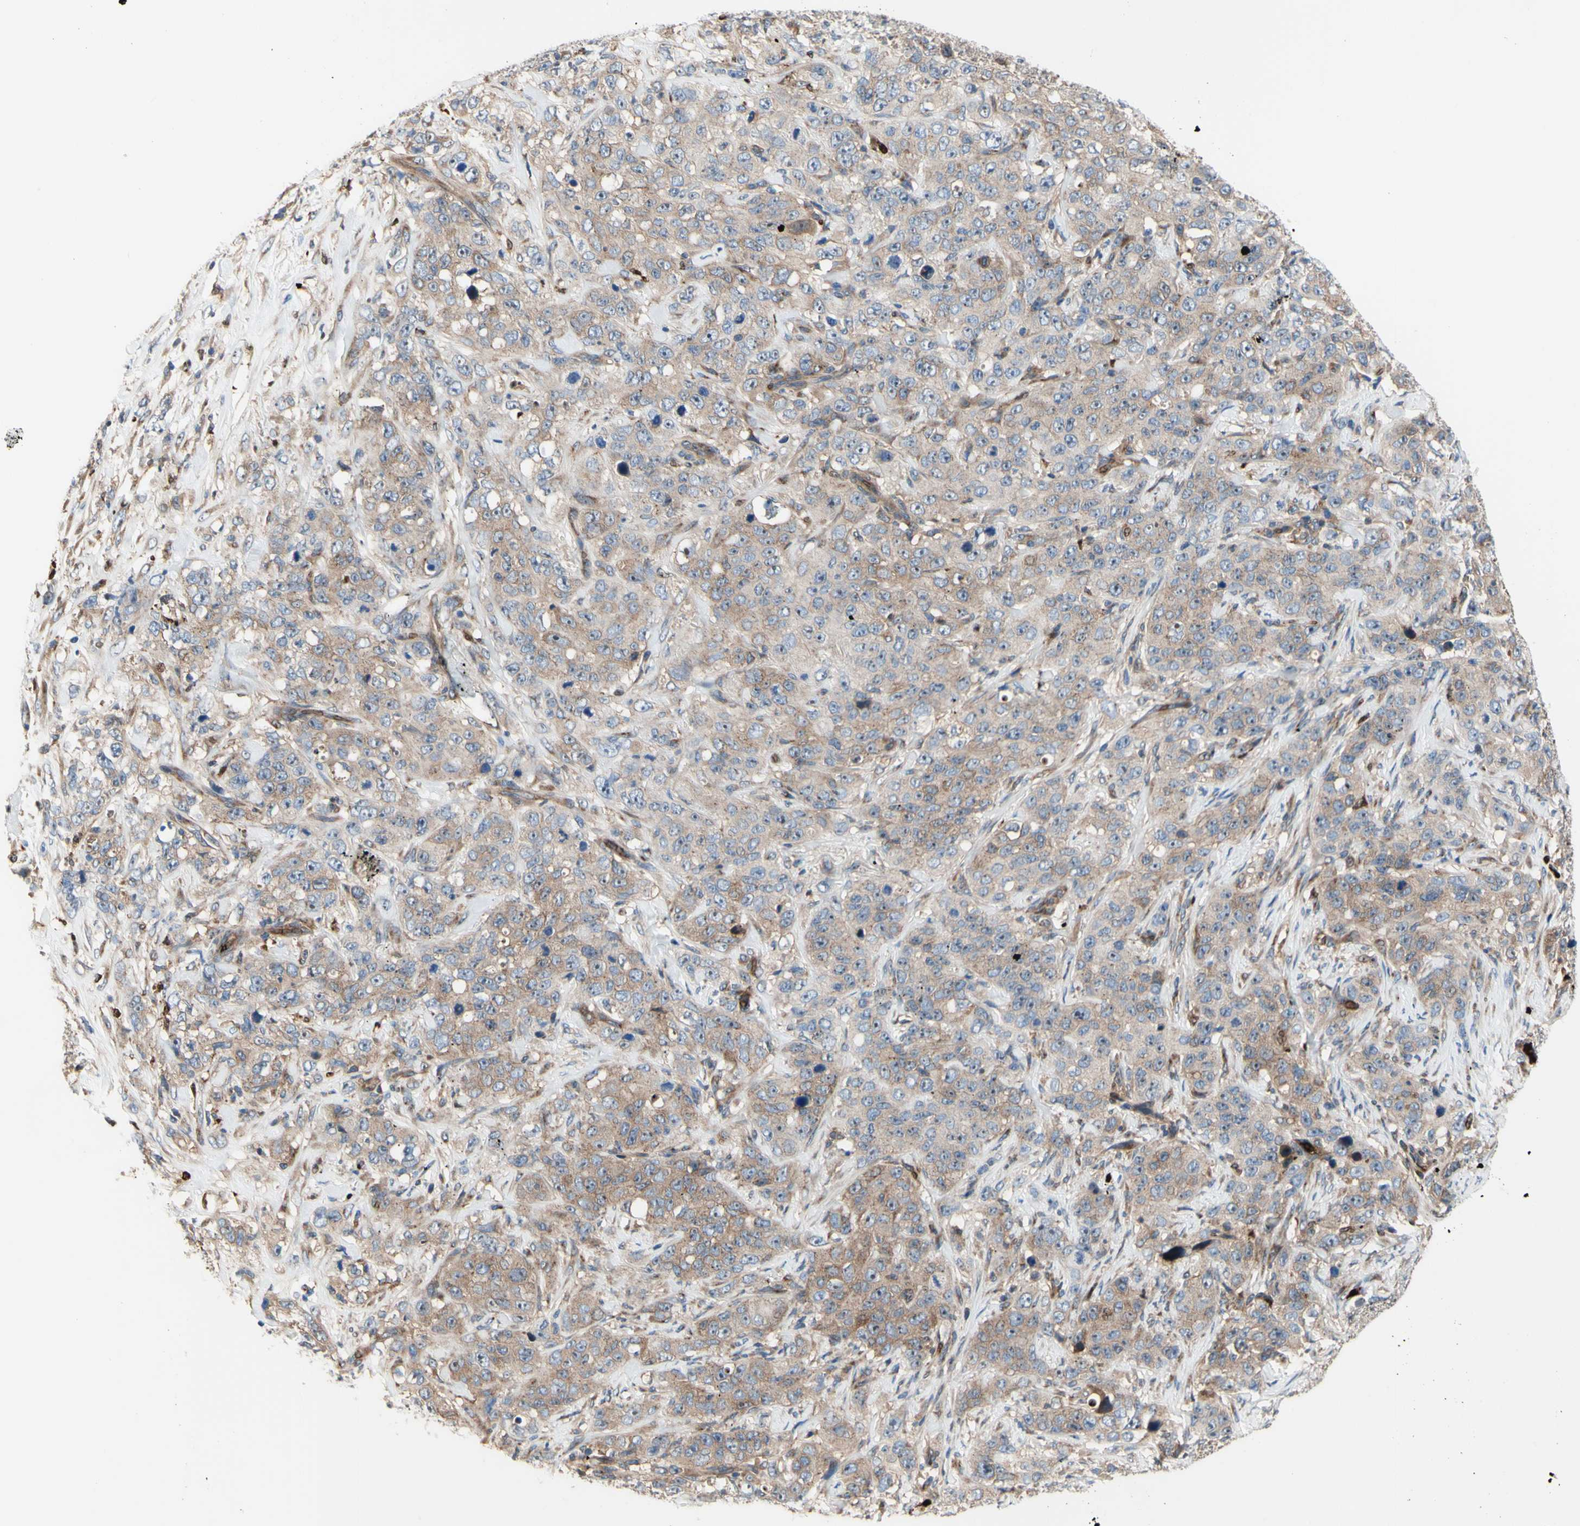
{"staining": {"intensity": "weak", "quantity": ">75%", "location": "cytoplasmic/membranous"}, "tissue": "stomach cancer", "cell_type": "Tumor cells", "image_type": "cancer", "snomed": [{"axis": "morphology", "description": "Adenocarcinoma, NOS"}, {"axis": "topography", "description": "Stomach"}], "caption": "Weak cytoplasmic/membranous expression for a protein is present in approximately >75% of tumor cells of adenocarcinoma (stomach) using IHC.", "gene": "USP9X", "patient": {"sex": "male", "age": 48}}